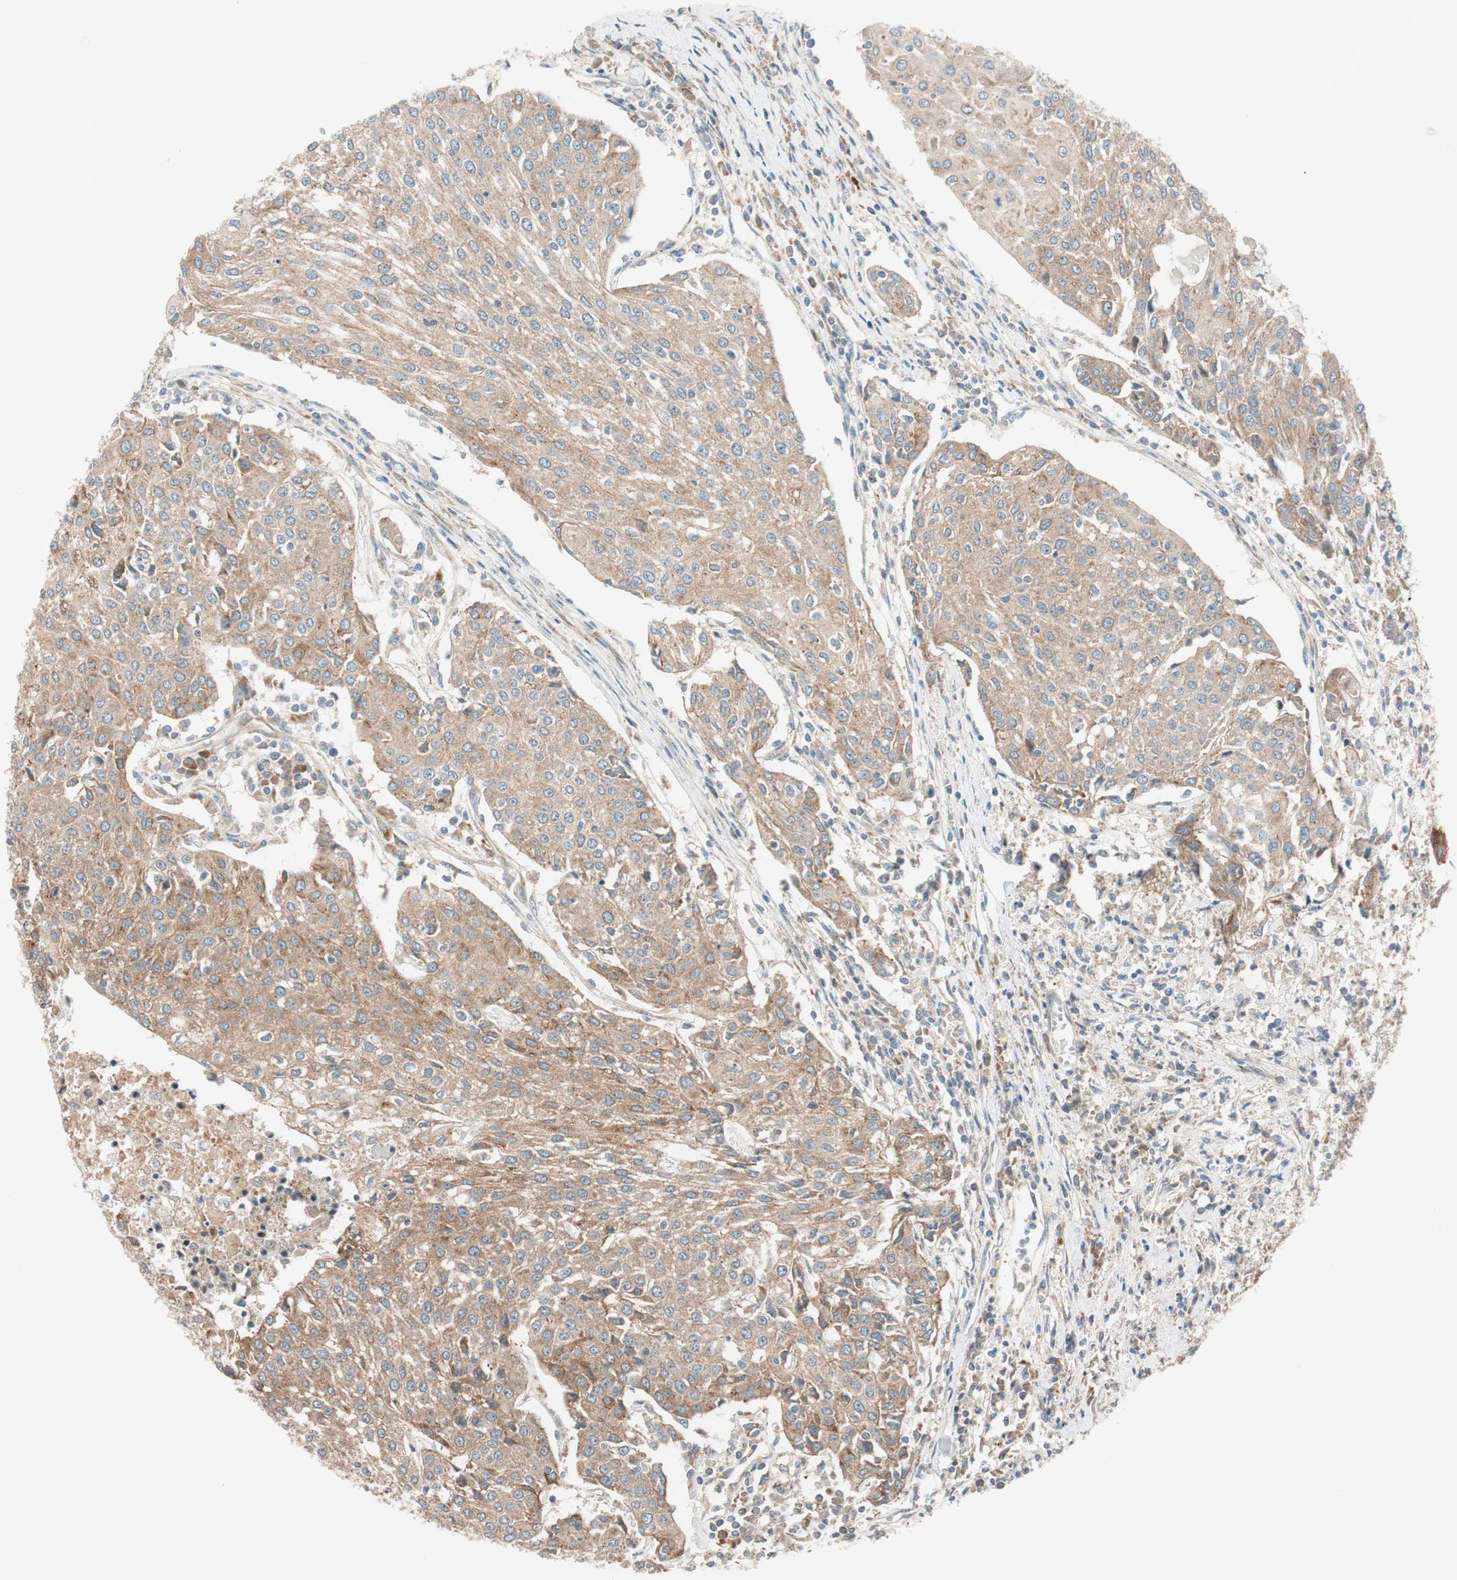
{"staining": {"intensity": "weak", "quantity": ">75%", "location": "cytoplasmic/membranous"}, "tissue": "urothelial cancer", "cell_type": "Tumor cells", "image_type": "cancer", "snomed": [{"axis": "morphology", "description": "Urothelial carcinoma, High grade"}, {"axis": "topography", "description": "Urinary bladder"}], "caption": "This image displays immunohistochemistry (IHC) staining of high-grade urothelial carcinoma, with low weak cytoplasmic/membranous staining in about >75% of tumor cells.", "gene": "ABI1", "patient": {"sex": "female", "age": 85}}